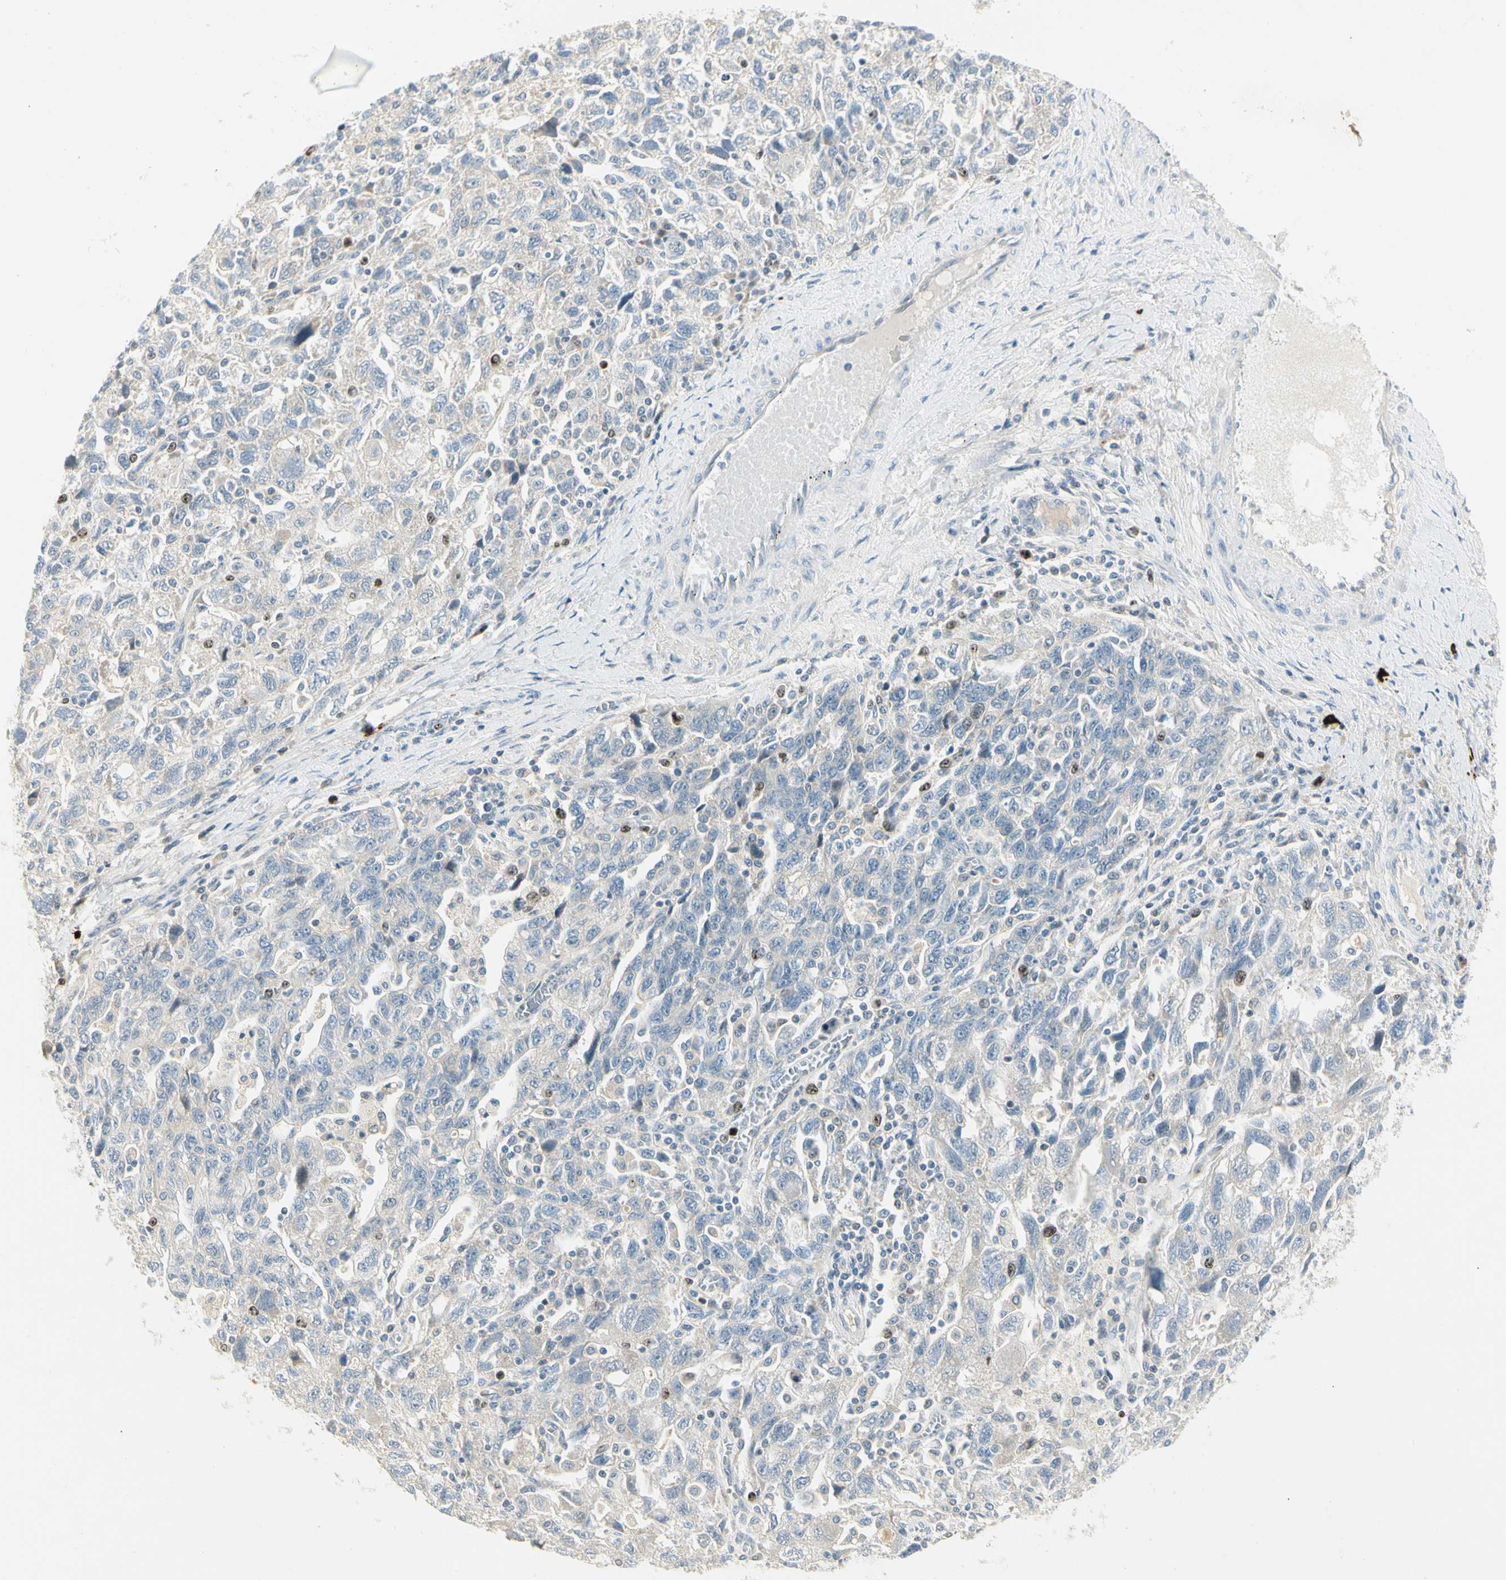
{"staining": {"intensity": "moderate", "quantity": "<25%", "location": "nuclear"}, "tissue": "ovarian cancer", "cell_type": "Tumor cells", "image_type": "cancer", "snomed": [{"axis": "morphology", "description": "Carcinoma, NOS"}, {"axis": "morphology", "description": "Cystadenocarcinoma, serous, NOS"}, {"axis": "topography", "description": "Ovary"}], "caption": "Protein analysis of ovarian serous cystadenocarcinoma tissue exhibits moderate nuclear positivity in approximately <25% of tumor cells.", "gene": "PITX1", "patient": {"sex": "female", "age": 69}}